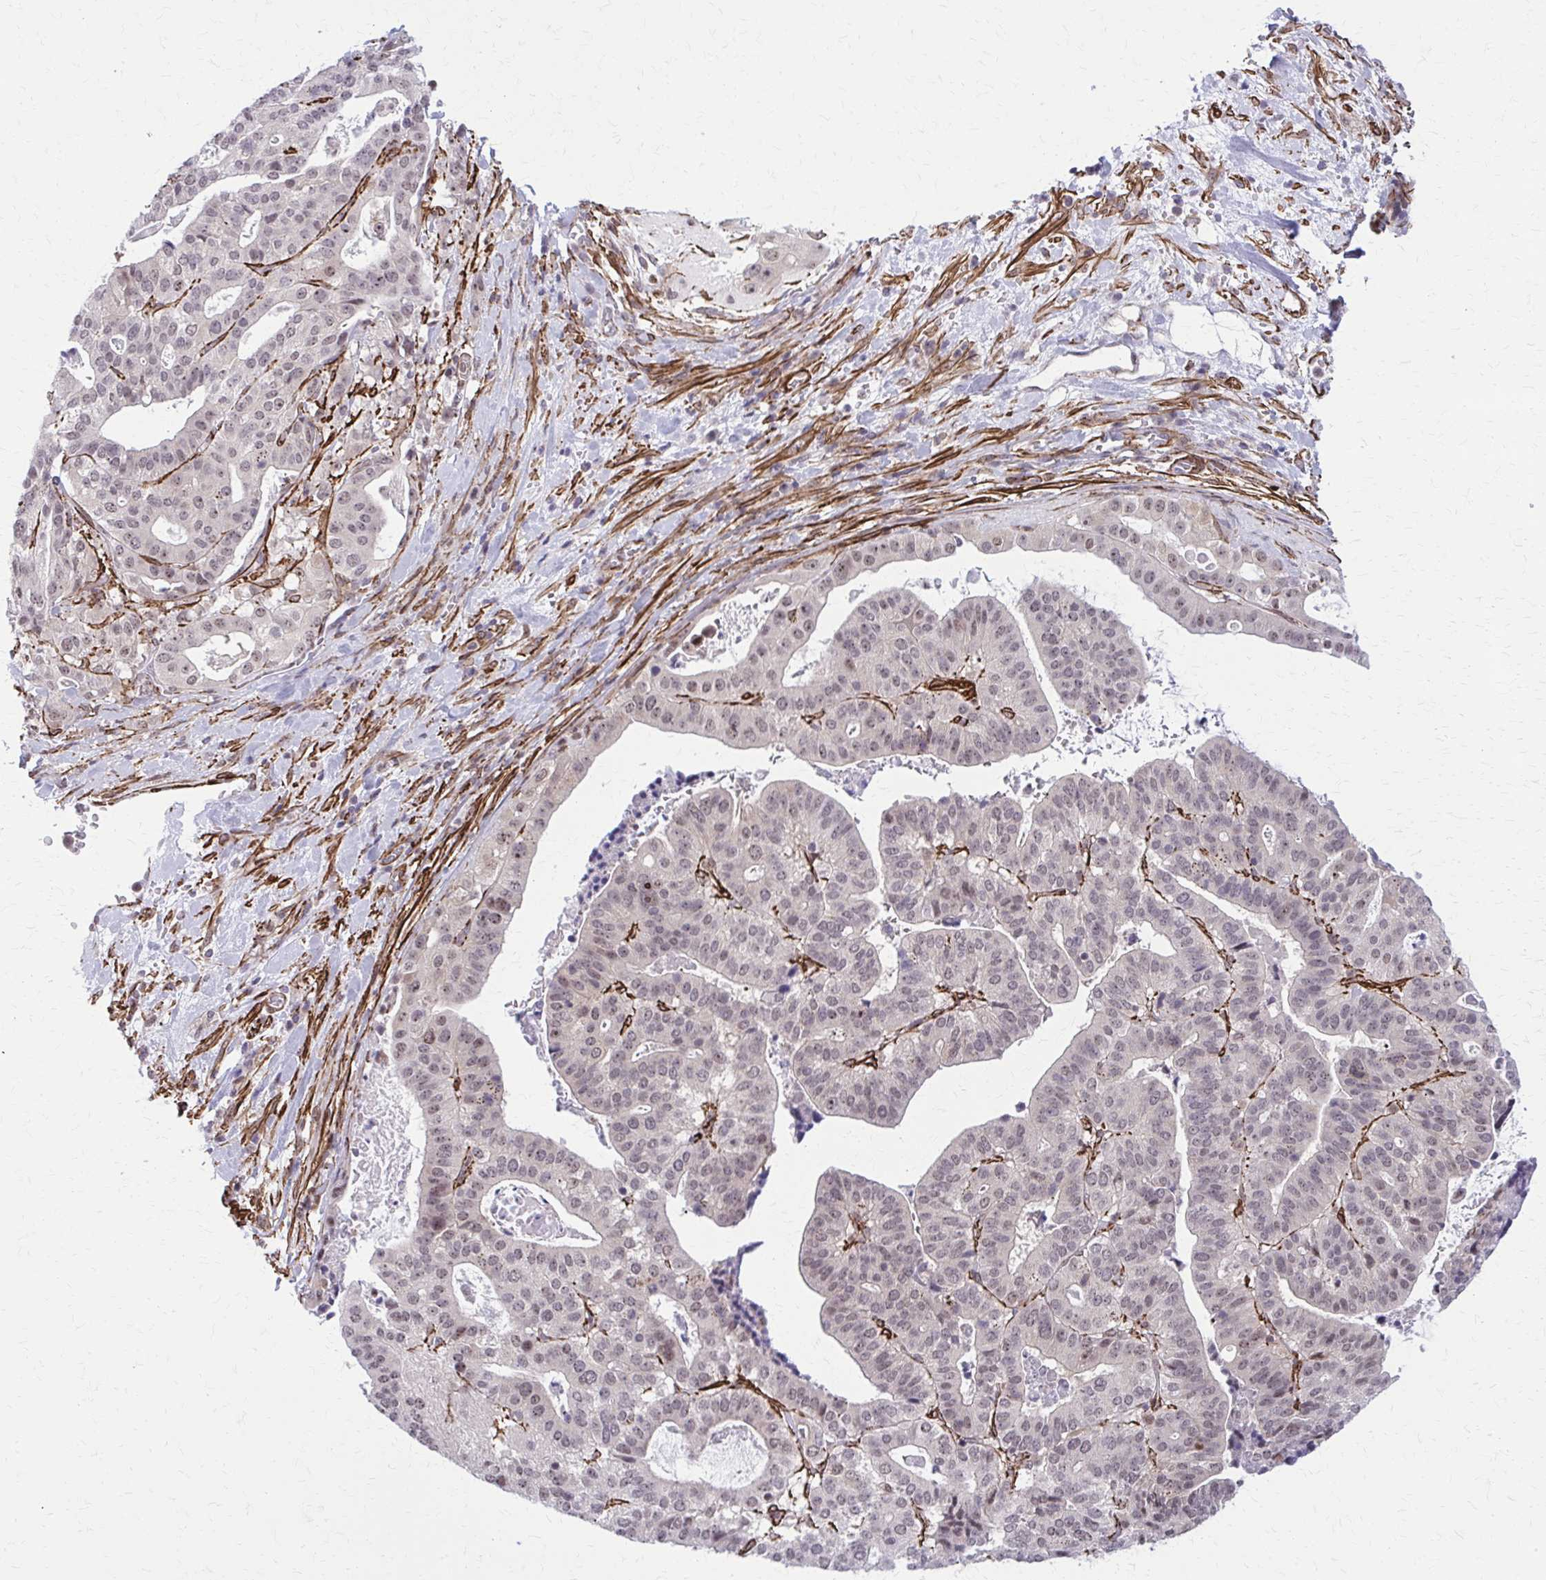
{"staining": {"intensity": "weak", "quantity": "25%-75%", "location": "nuclear"}, "tissue": "stomach cancer", "cell_type": "Tumor cells", "image_type": "cancer", "snomed": [{"axis": "morphology", "description": "Adenocarcinoma, NOS"}, {"axis": "topography", "description": "Stomach"}], "caption": "A high-resolution photomicrograph shows immunohistochemistry staining of stomach adenocarcinoma, which displays weak nuclear positivity in about 25%-75% of tumor cells.", "gene": "NRBF2", "patient": {"sex": "male", "age": 48}}